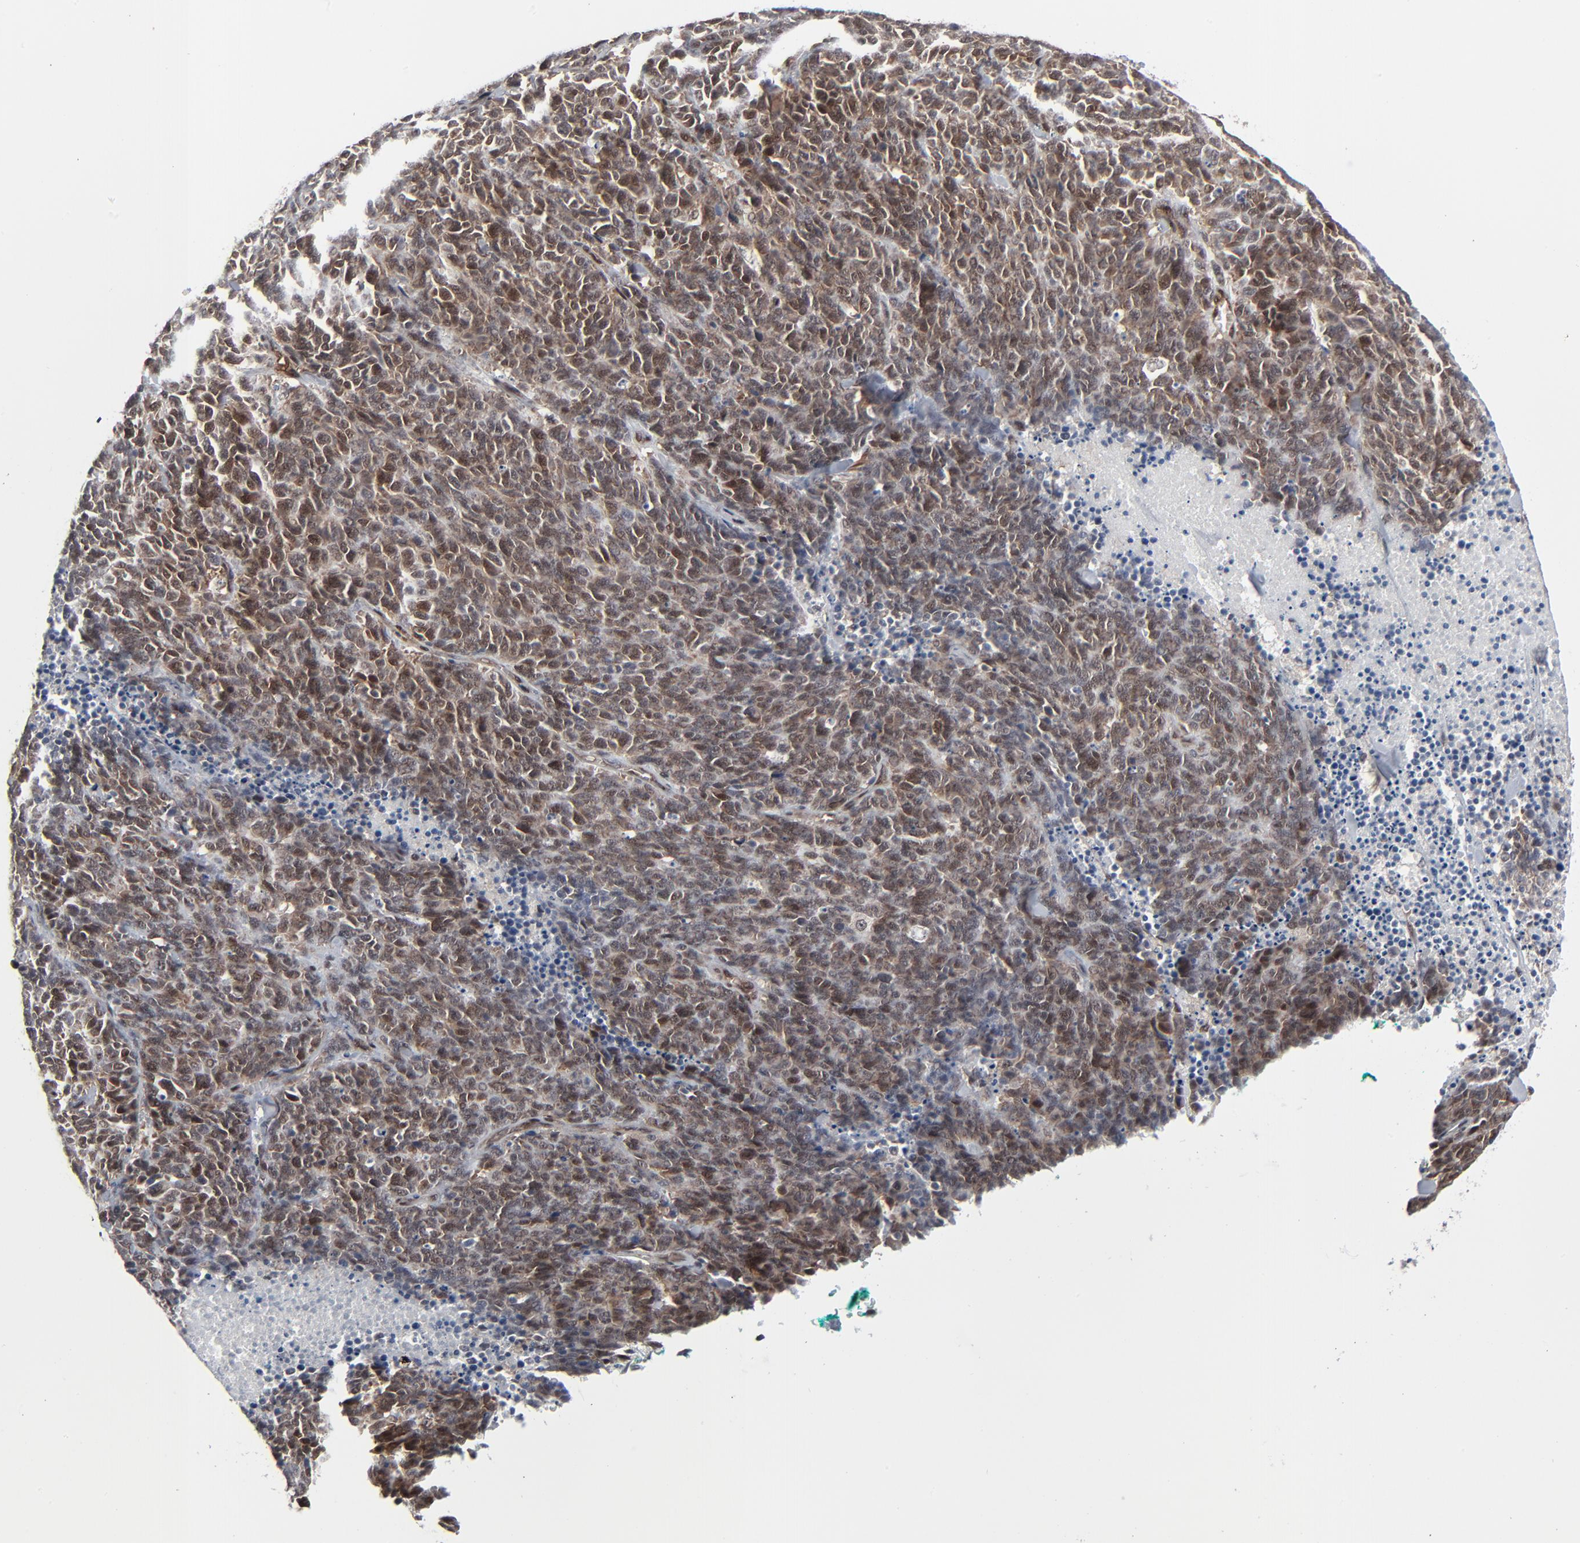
{"staining": {"intensity": "moderate", "quantity": ">75%", "location": "cytoplasmic/membranous,nuclear"}, "tissue": "lung cancer", "cell_type": "Tumor cells", "image_type": "cancer", "snomed": [{"axis": "morphology", "description": "Neoplasm, malignant, NOS"}, {"axis": "topography", "description": "Lung"}], "caption": "IHC micrograph of neoplastic tissue: malignant neoplasm (lung) stained using IHC reveals medium levels of moderate protein expression localized specifically in the cytoplasmic/membranous and nuclear of tumor cells, appearing as a cytoplasmic/membranous and nuclear brown color.", "gene": "AKT1", "patient": {"sex": "female", "age": 58}}